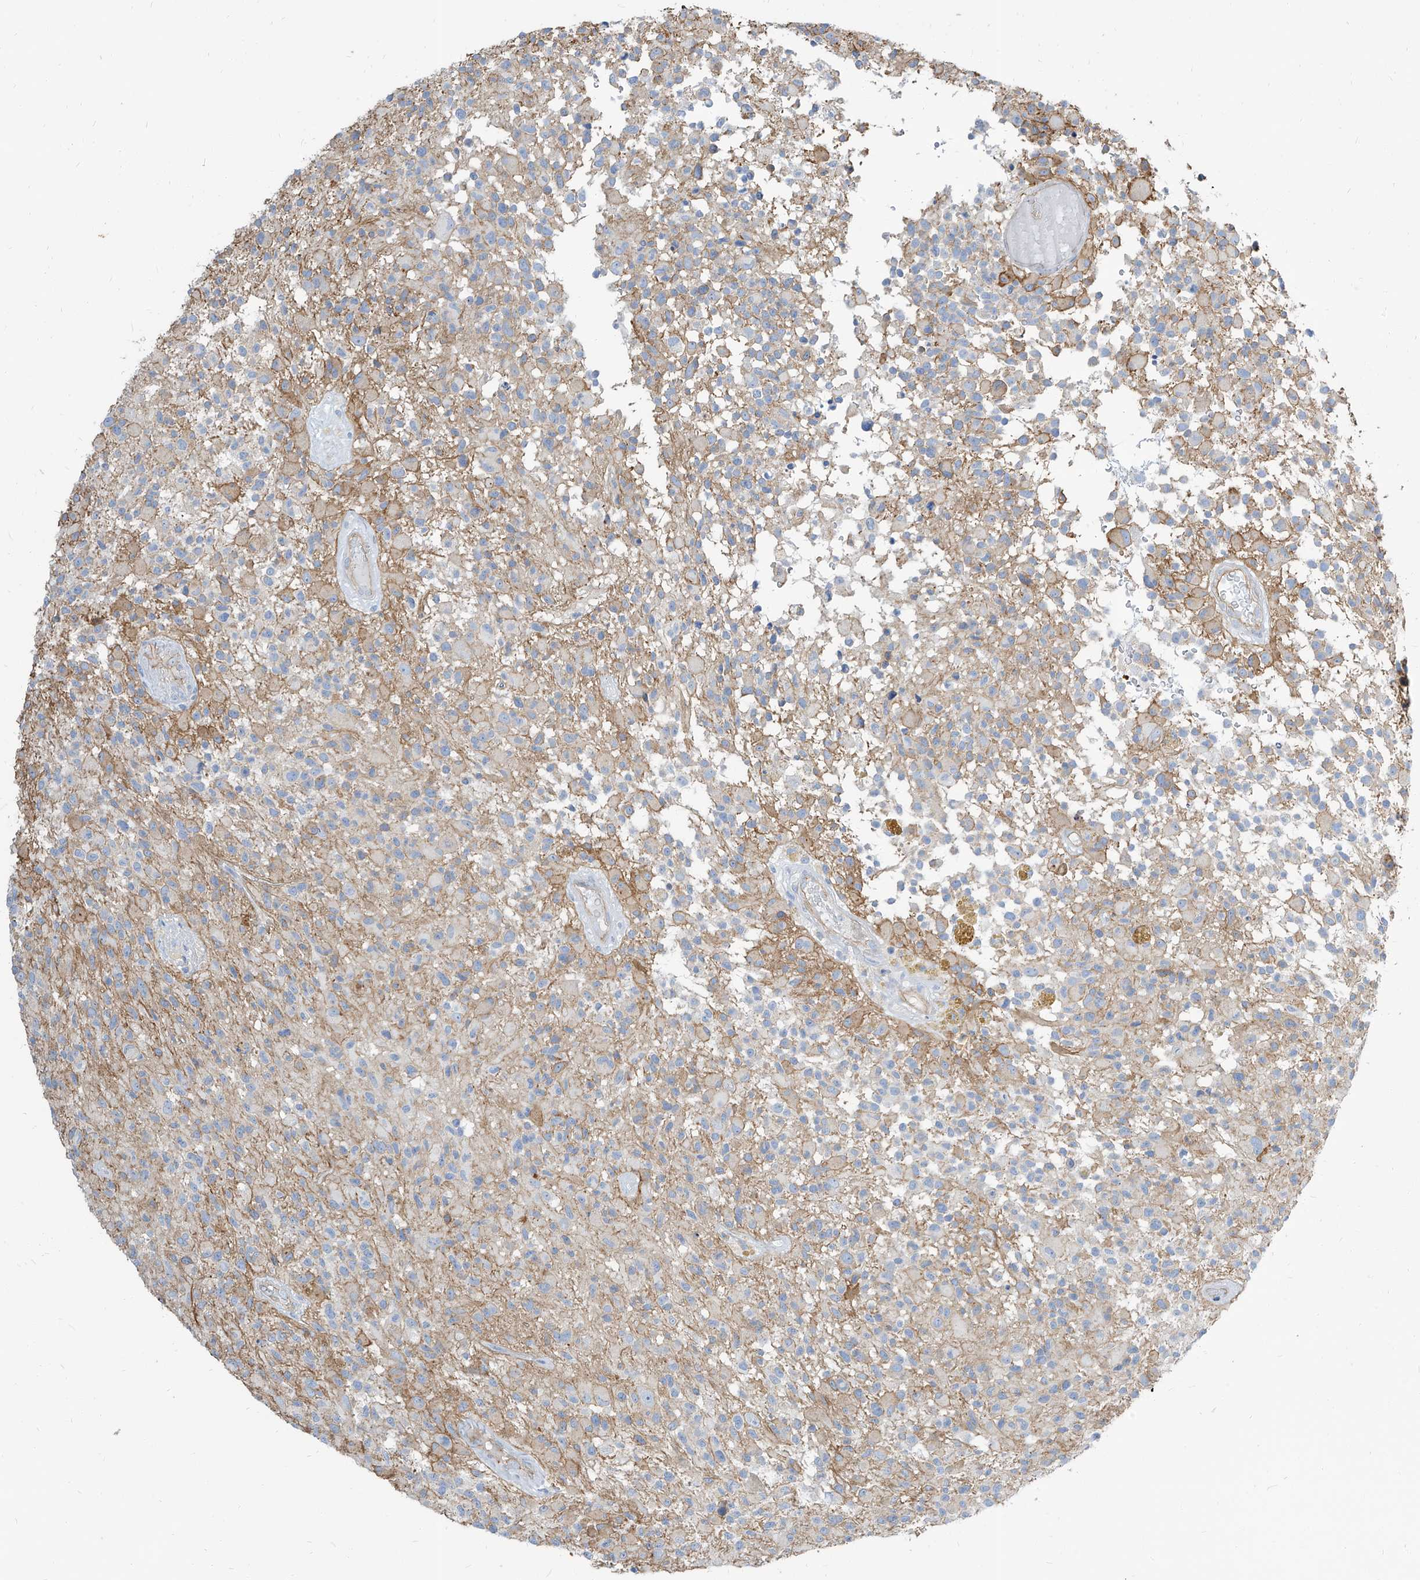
{"staining": {"intensity": "negative", "quantity": "none", "location": "none"}, "tissue": "glioma", "cell_type": "Tumor cells", "image_type": "cancer", "snomed": [{"axis": "morphology", "description": "Glioma, malignant, High grade"}, {"axis": "morphology", "description": "Glioblastoma, NOS"}, {"axis": "topography", "description": "Brain"}], "caption": "A photomicrograph of human glioblastoma is negative for staining in tumor cells.", "gene": "TXLNB", "patient": {"sex": "male", "age": 60}}